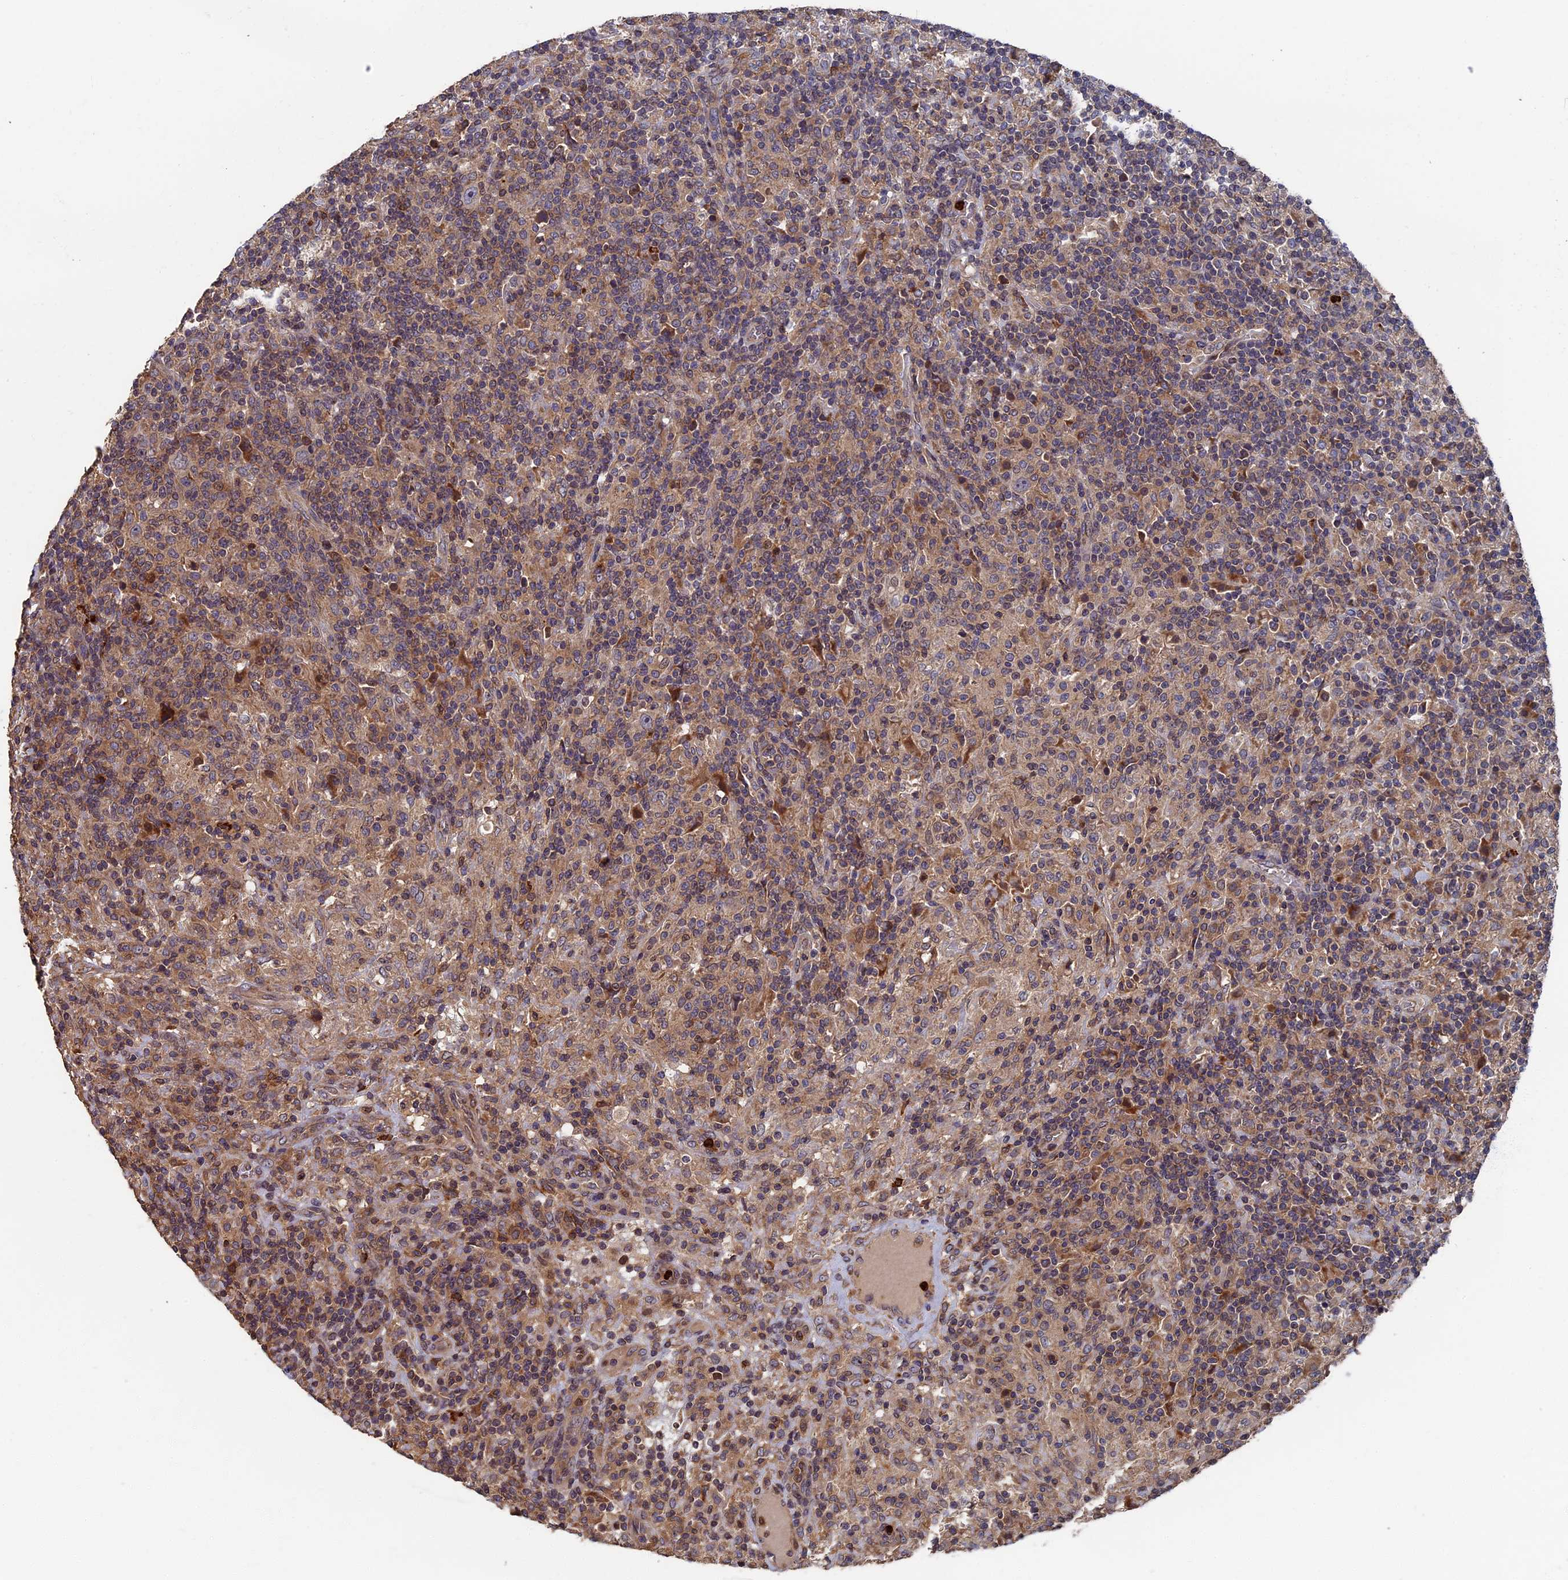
{"staining": {"intensity": "negative", "quantity": "none", "location": "none"}, "tissue": "lymphoma", "cell_type": "Tumor cells", "image_type": "cancer", "snomed": [{"axis": "morphology", "description": "Hodgkin's disease, NOS"}, {"axis": "topography", "description": "Lymph node"}], "caption": "Hodgkin's disease was stained to show a protein in brown. There is no significant positivity in tumor cells. Brightfield microscopy of IHC stained with DAB (brown) and hematoxylin (blue), captured at high magnification.", "gene": "TNK2", "patient": {"sex": "male", "age": 70}}